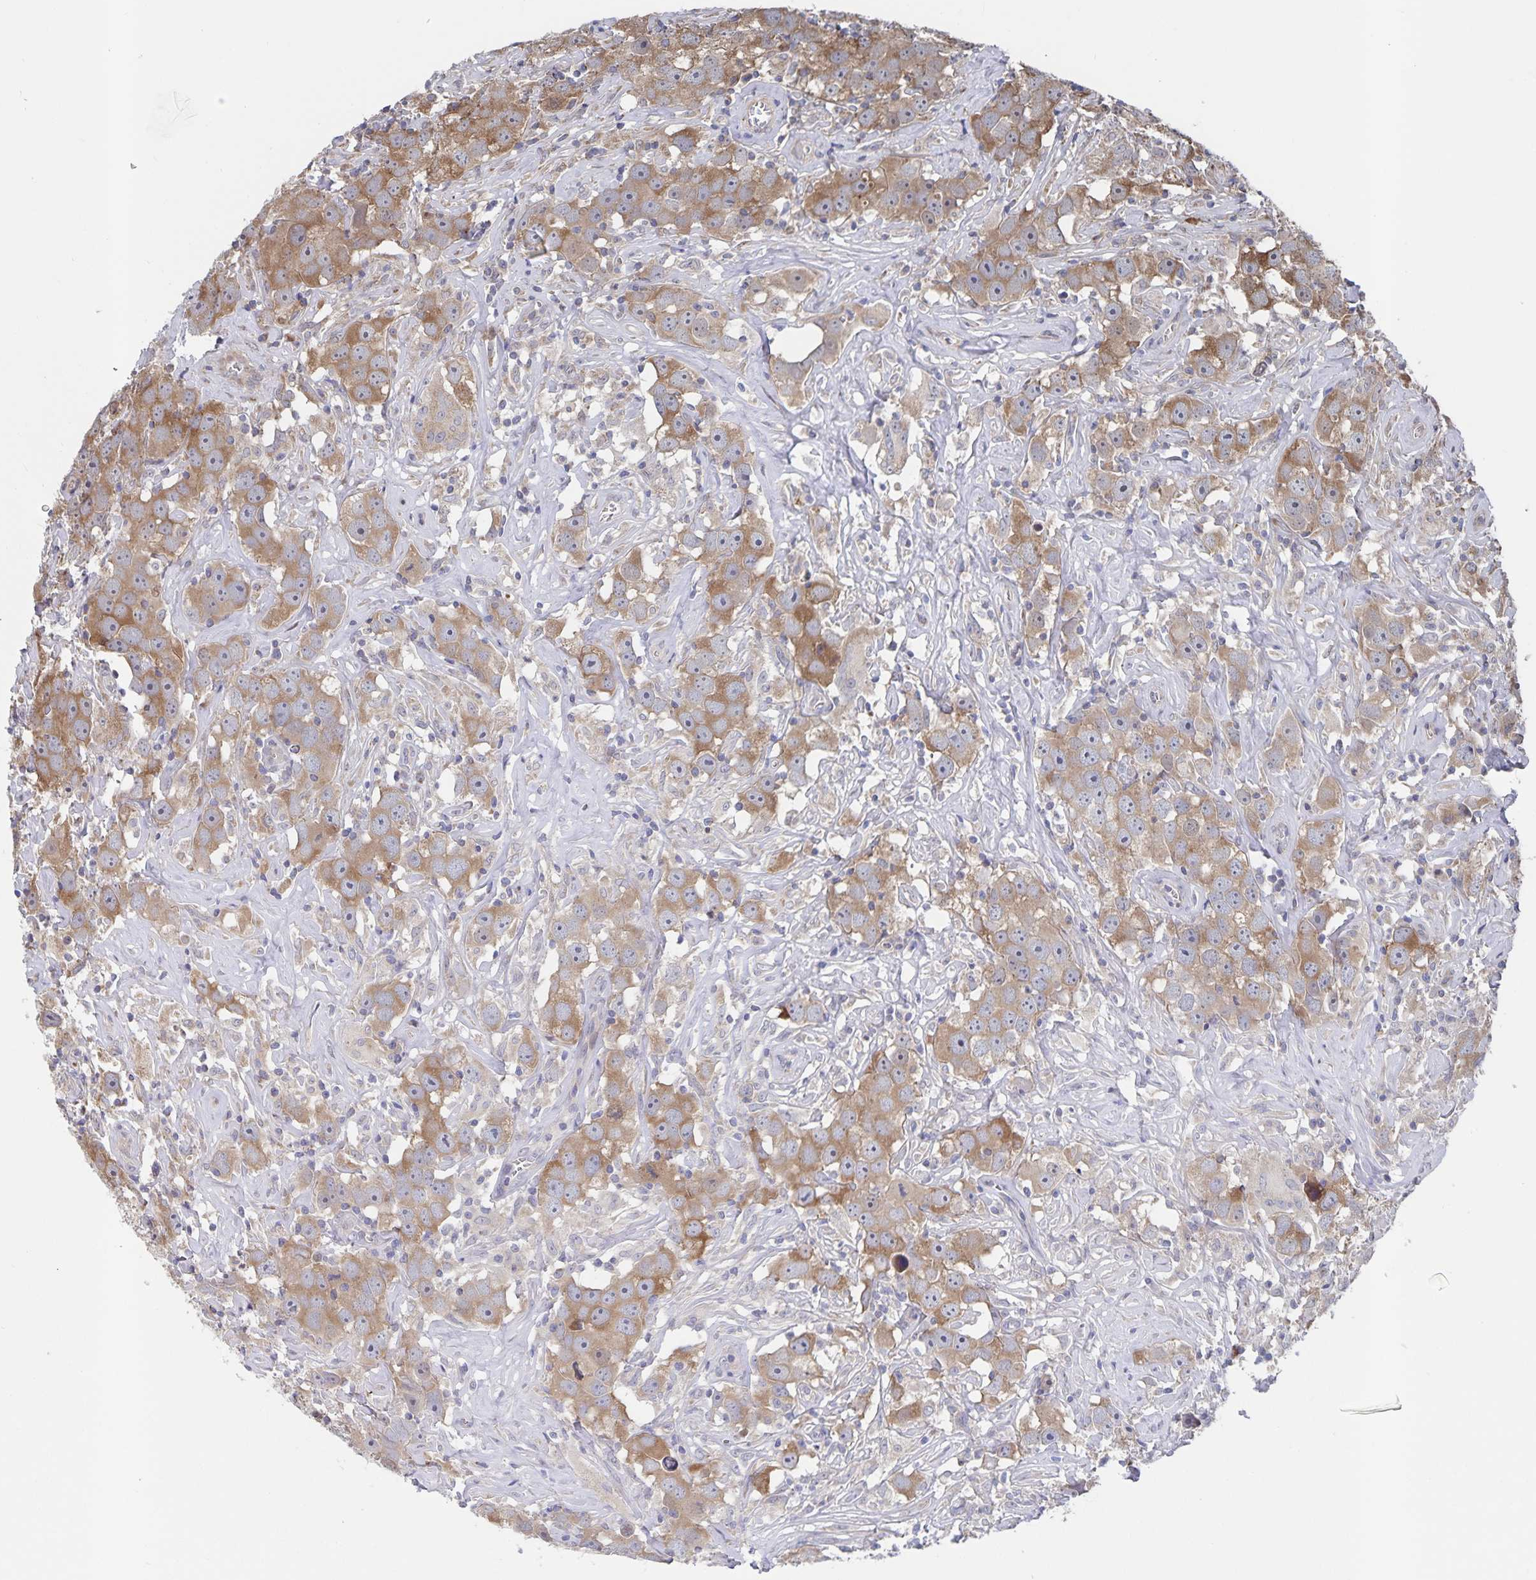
{"staining": {"intensity": "moderate", "quantity": ">75%", "location": "cytoplasmic/membranous"}, "tissue": "testis cancer", "cell_type": "Tumor cells", "image_type": "cancer", "snomed": [{"axis": "morphology", "description": "Seminoma, NOS"}, {"axis": "topography", "description": "Testis"}], "caption": "Testis seminoma stained with a protein marker shows moderate staining in tumor cells.", "gene": "ACACA", "patient": {"sex": "male", "age": 49}}